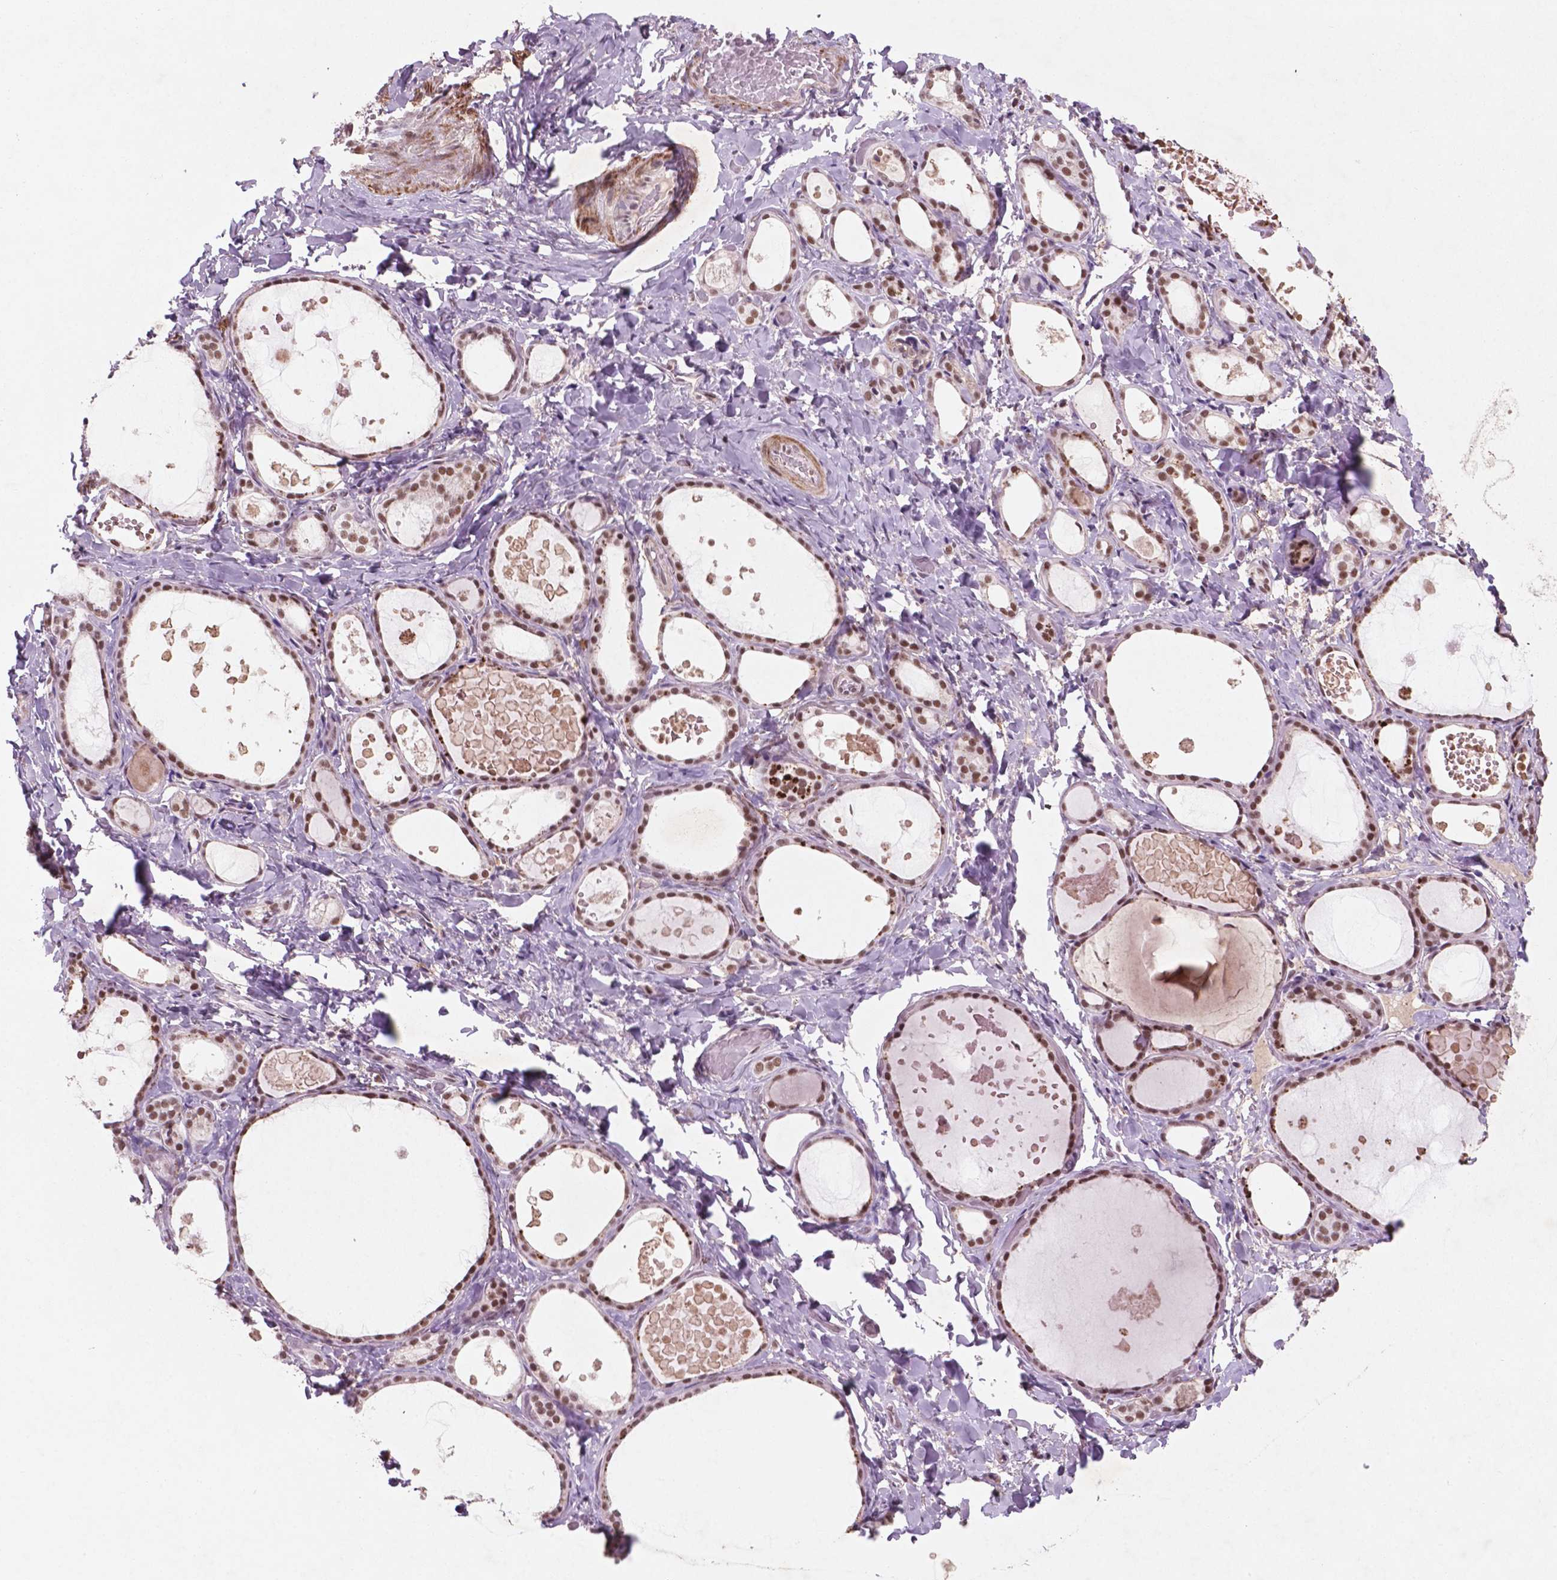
{"staining": {"intensity": "moderate", "quantity": ">75%", "location": "nuclear"}, "tissue": "thyroid gland", "cell_type": "Glandular cells", "image_type": "normal", "snomed": [{"axis": "morphology", "description": "Normal tissue, NOS"}, {"axis": "topography", "description": "Thyroid gland"}], "caption": "Thyroid gland stained for a protein (brown) shows moderate nuclear positive expression in approximately >75% of glandular cells.", "gene": "CTR9", "patient": {"sex": "female", "age": 56}}